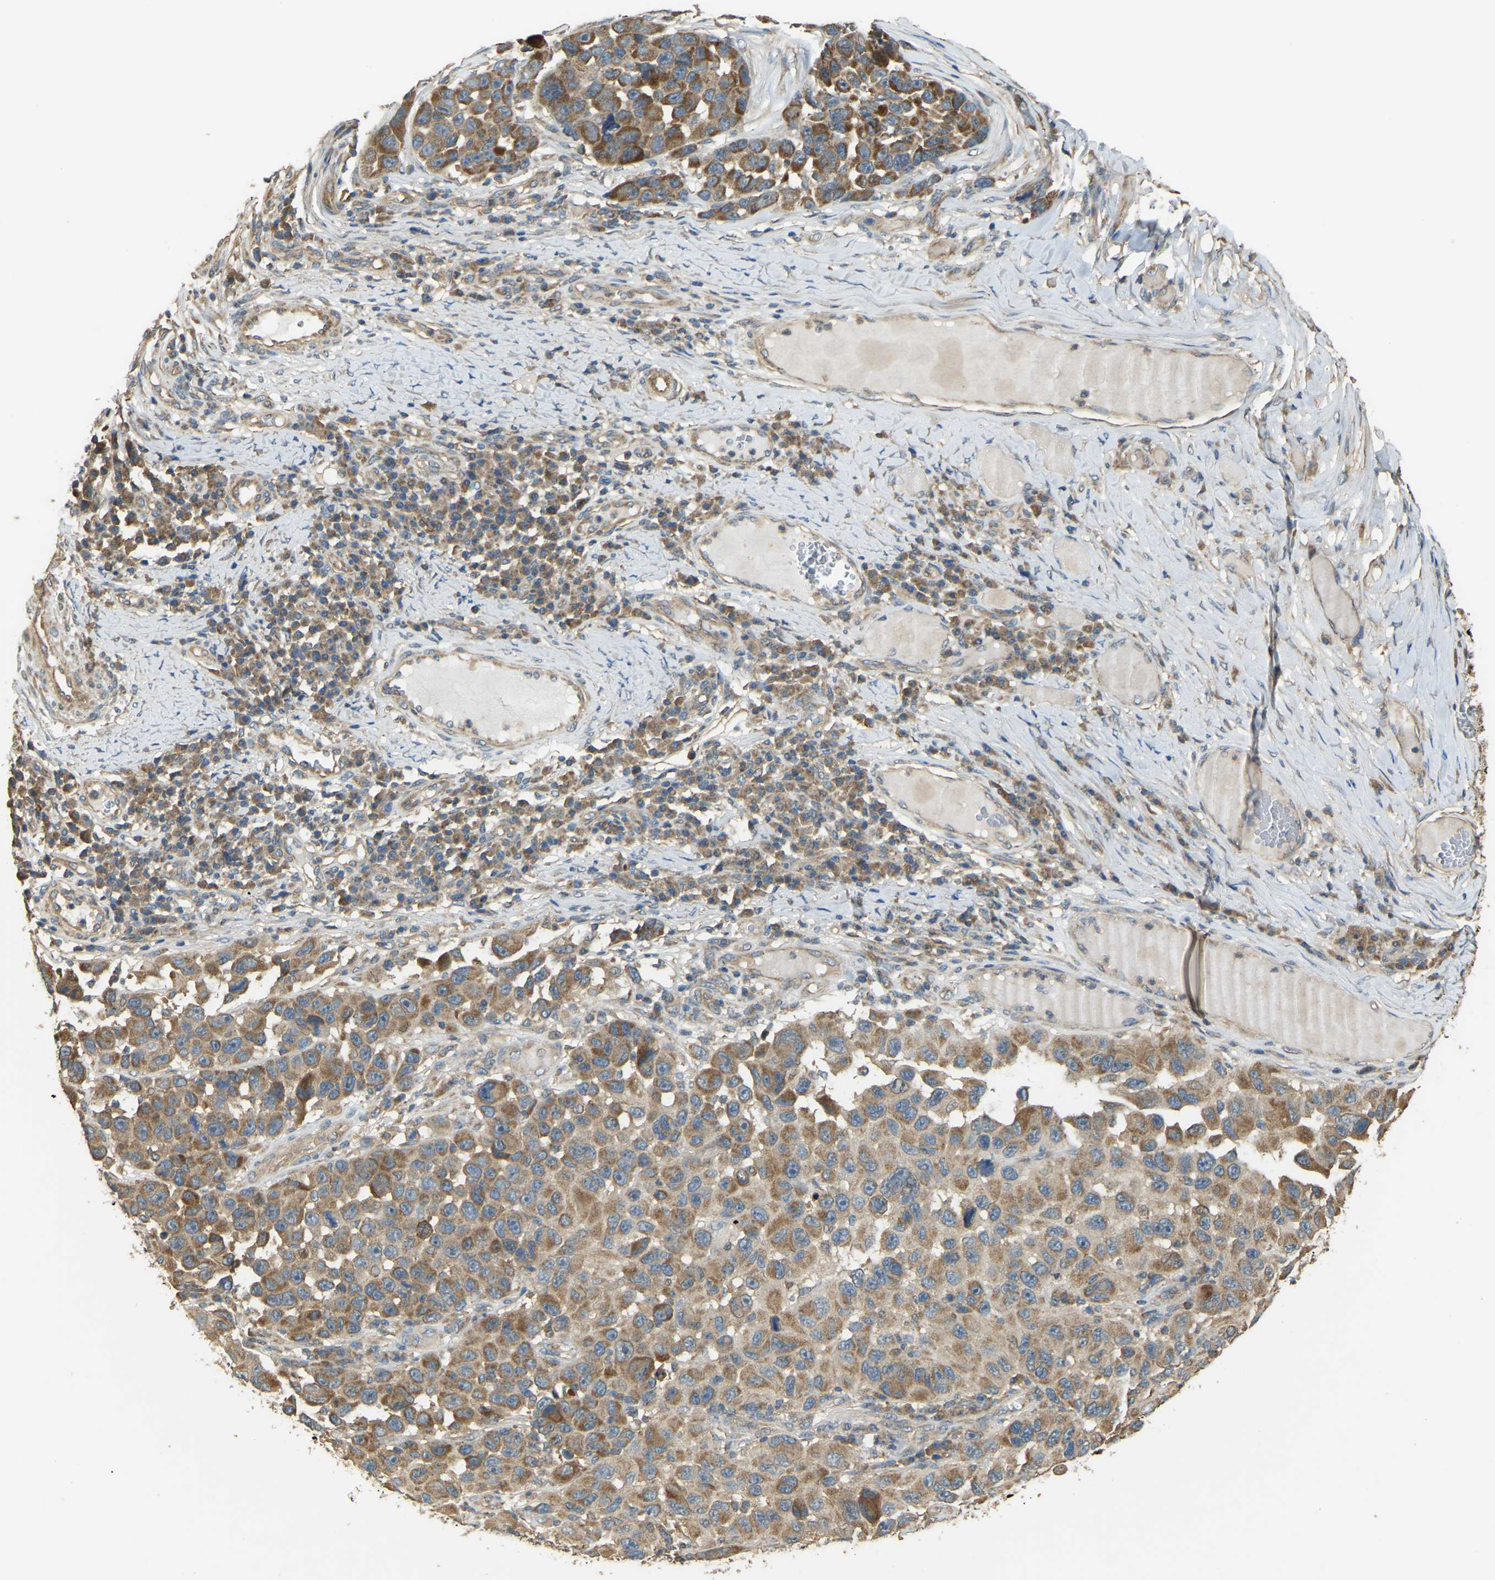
{"staining": {"intensity": "moderate", "quantity": ">75%", "location": "cytoplasmic/membranous"}, "tissue": "melanoma", "cell_type": "Tumor cells", "image_type": "cancer", "snomed": [{"axis": "morphology", "description": "Malignant melanoma, NOS"}, {"axis": "topography", "description": "Skin"}], "caption": "Human malignant melanoma stained with a brown dye reveals moderate cytoplasmic/membranous positive expression in approximately >75% of tumor cells.", "gene": "GNG2", "patient": {"sex": "male", "age": 53}}